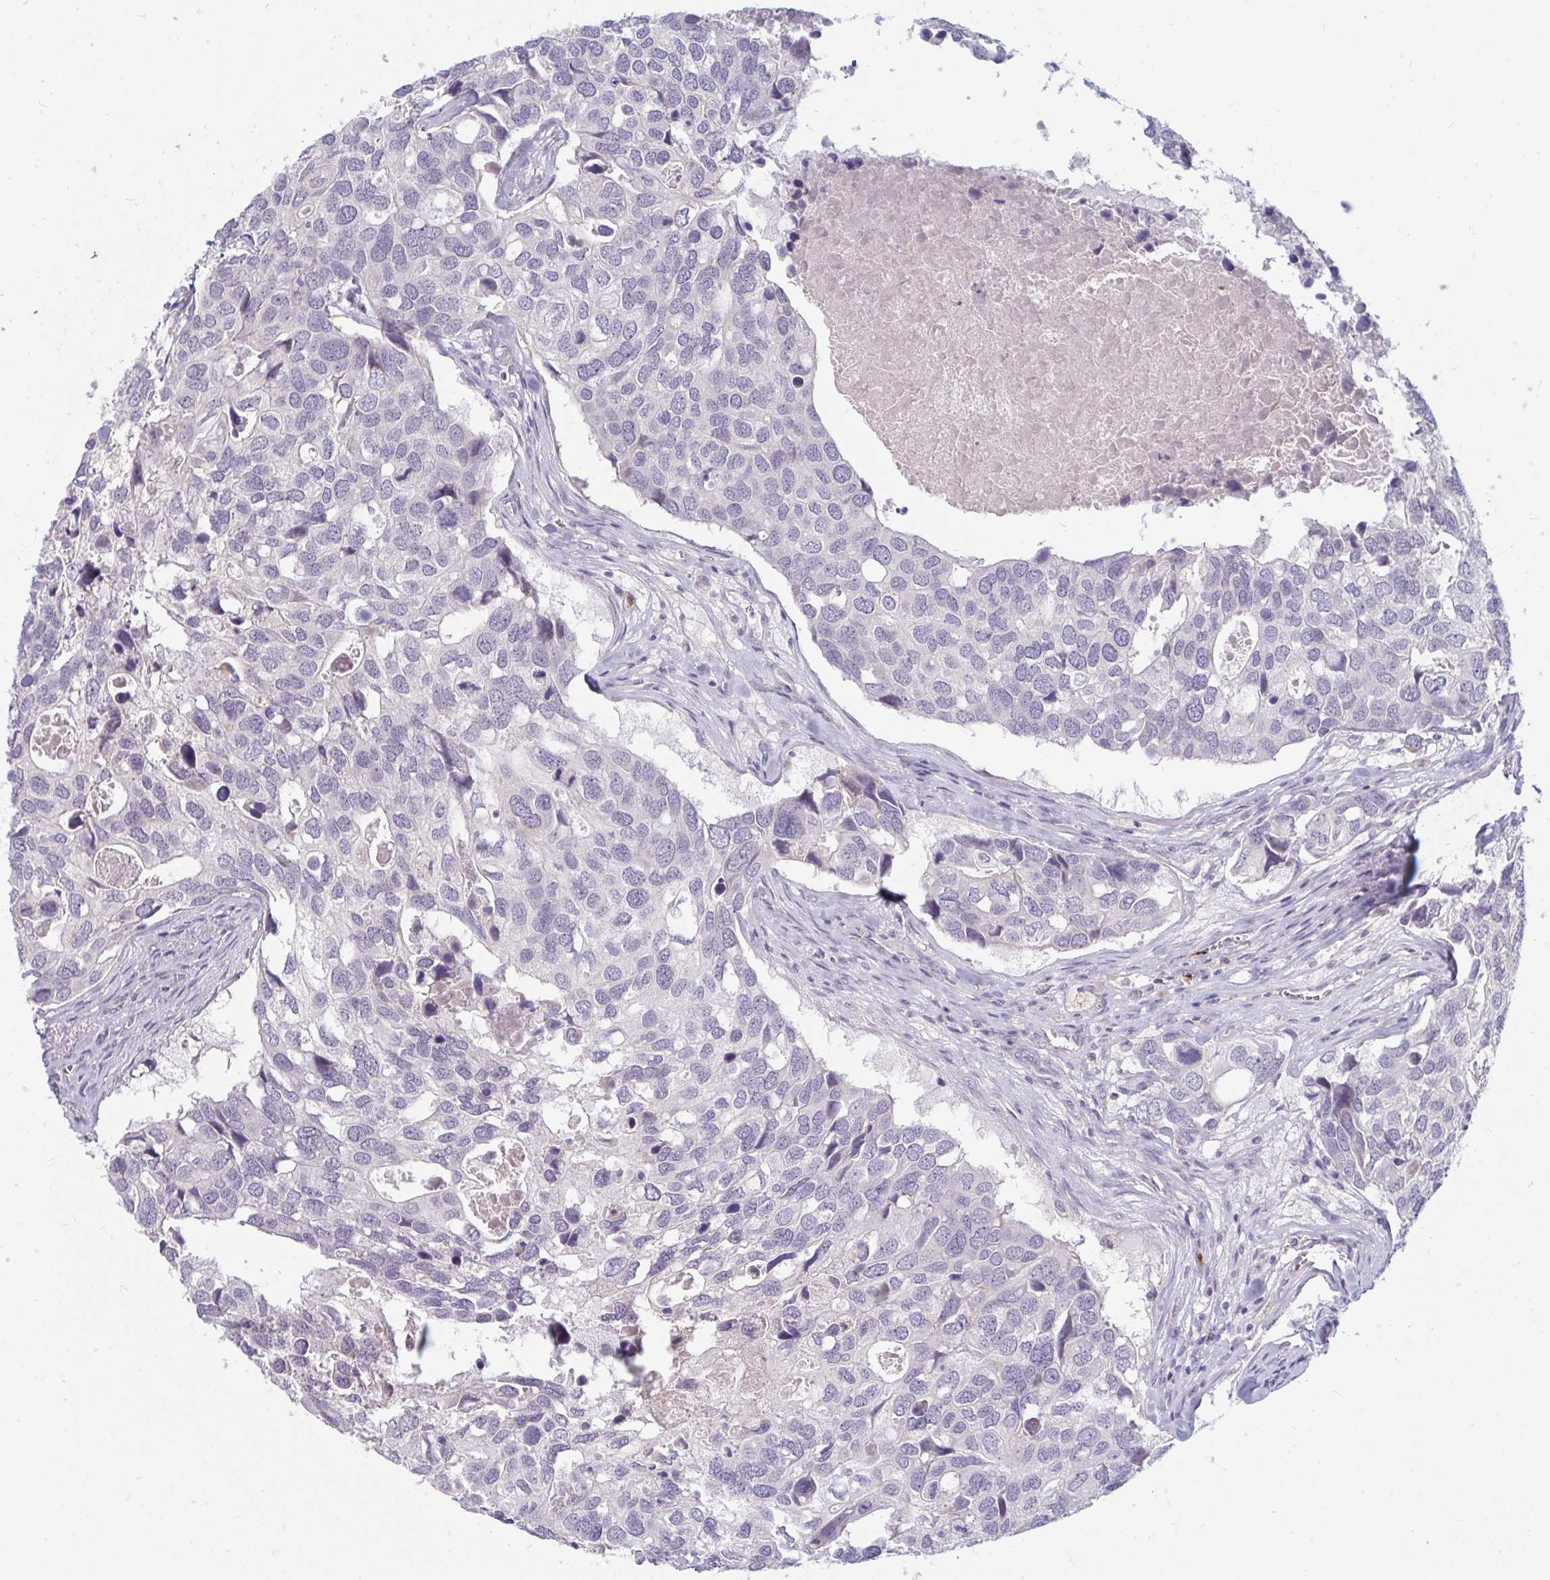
{"staining": {"intensity": "negative", "quantity": "none", "location": "none"}, "tissue": "breast cancer", "cell_type": "Tumor cells", "image_type": "cancer", "snomed": [{"axis": "morphology", "description": "Duct carcinoma"}, {"axis": "topography", "description": "Breast"}], "caption": "A photomicrograph of breast cancer (infiltrating ductal carcinoma) stained for a protein exhibits no brown staining in tumor cells.", "gene": "RAB33A", "patient": {"sex": "female", "age": 83}}